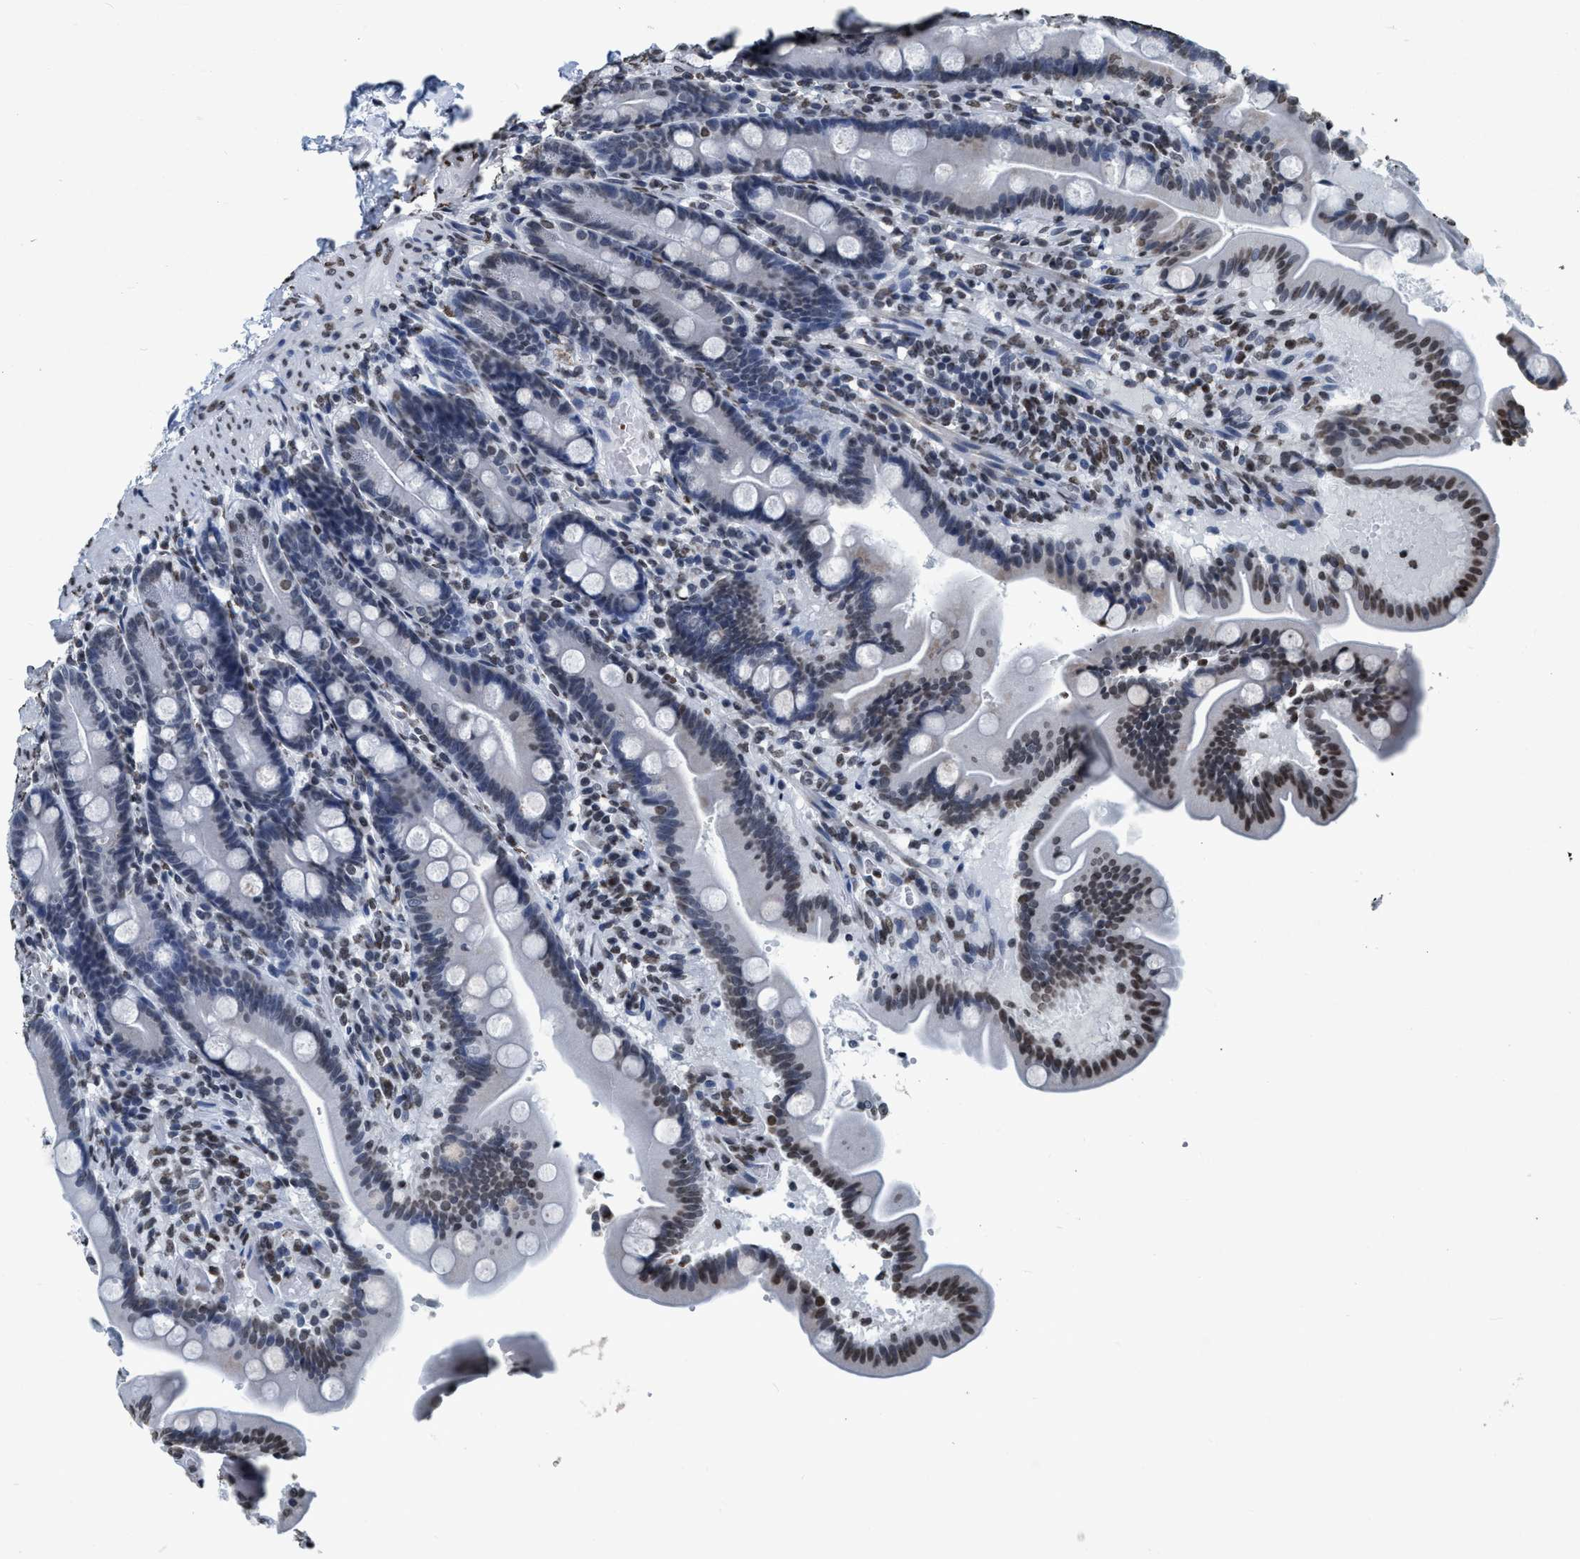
{"staining": {"intensity": "moderate", "quantity": "<25%", "location": "nuclear"}, "tissue": "duodenum", "cell_type": "Glandular cells", "image_type": "normal", "snomed": [{"axis": "morphology", "description": "Normal tissue, NOS"}, {"axis": "topography", "description": "Duodenum"}], "caption": "A low amount of moderate nuclear positivity is appreciated in about <25% of glandular cells in unremarkable duodenum.", "gene": "CCNE2", "patient": {"sex": "male", "age": 54}}